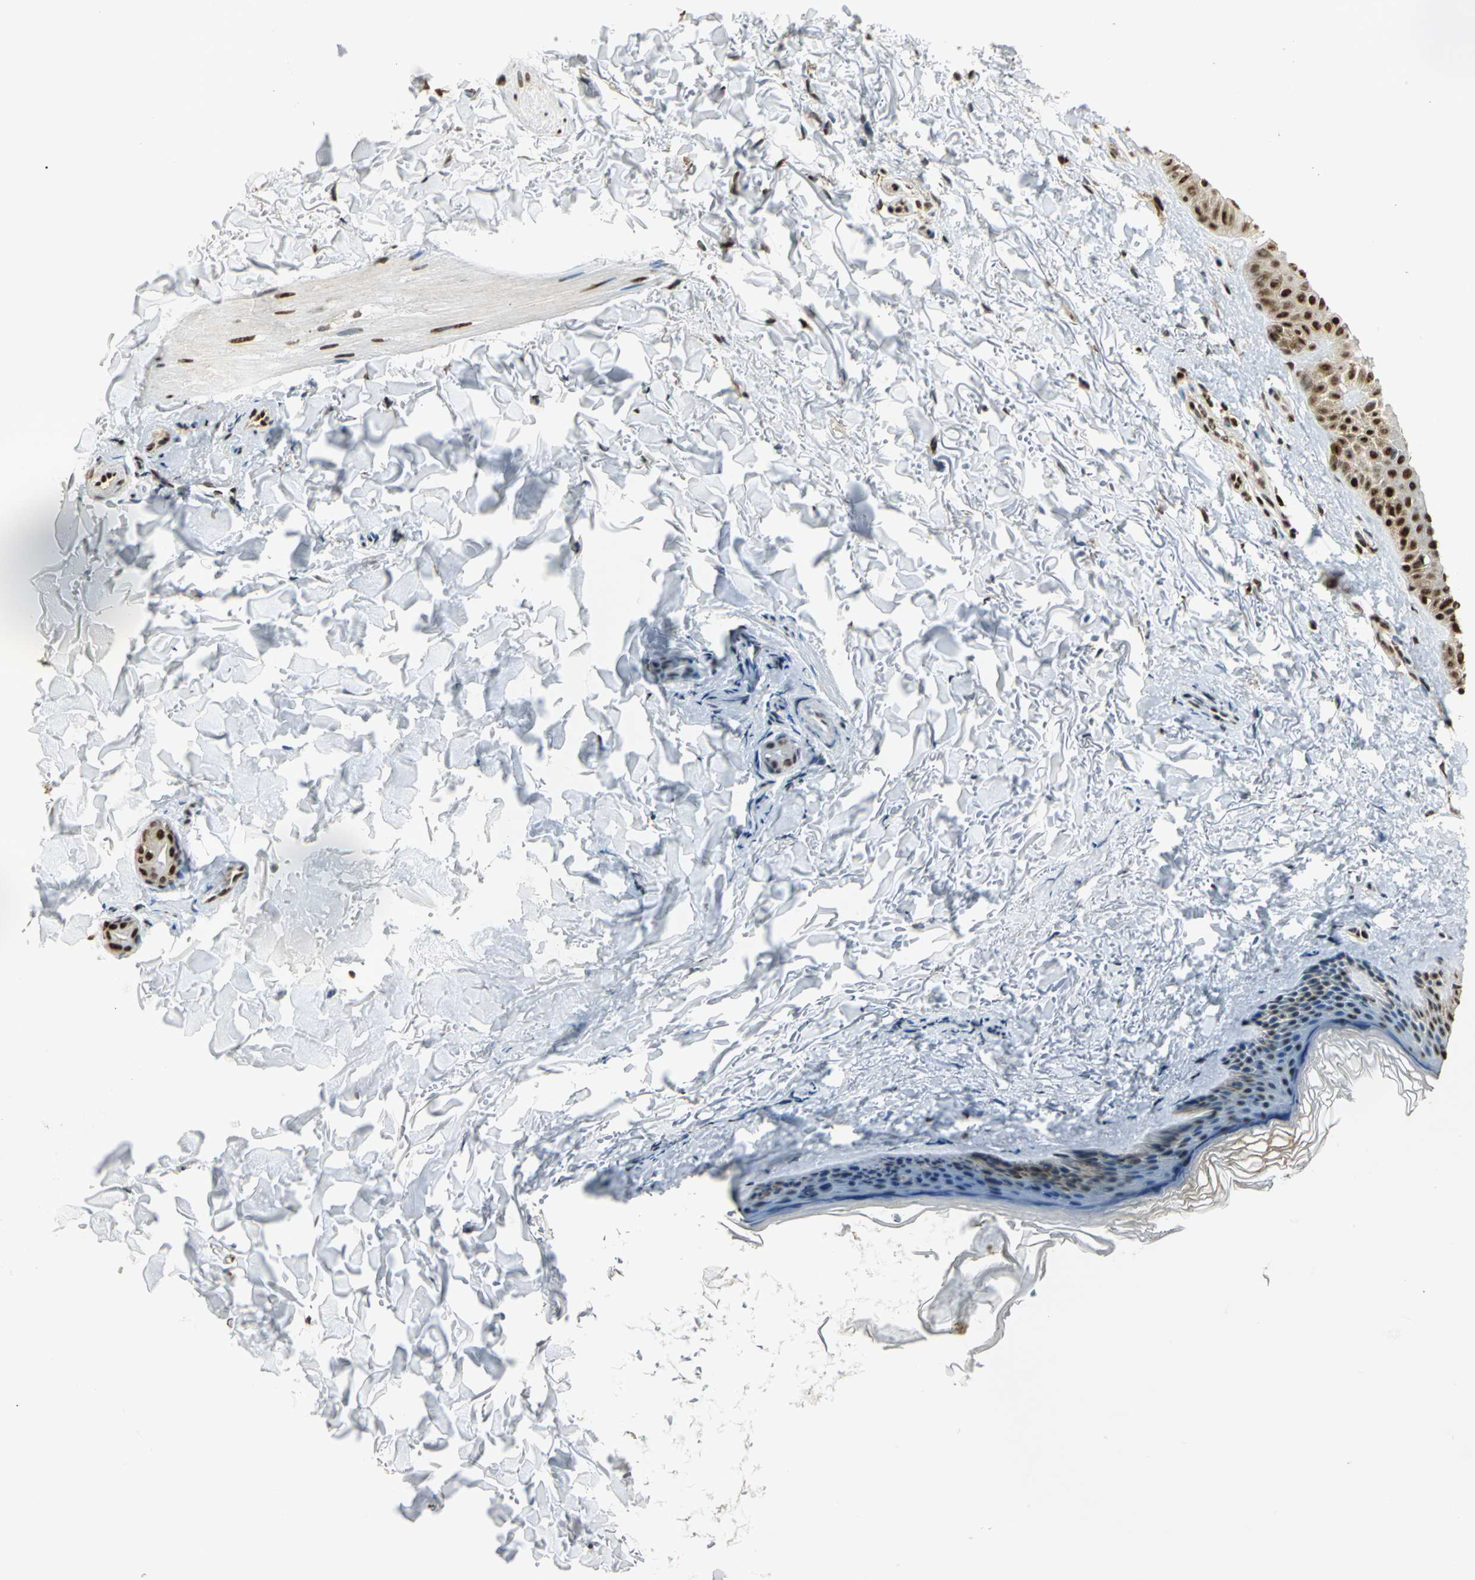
{"staining": {"intensity": "moderate", "quantity": "25%-75%", "location": "nuclear"}, "tissue": "skin", "cell_type": "Fibroblasts", "image_type": "normal", "snomed": [{"axis": "morphology", "description": "Normal tissue, NOS"}, {"axis": "topography", "description": "Skin"}], "caption": "Immunohistochemical staining of normal skin exhibits 25%-75% levels of moderate nuclear protein positivity in about 25%-75% of fibroblasts. (Stains: DAB (3,3'-diaminobenzidine) in brown, nuclei in blue, Microscopy: brightfield microscopy at high magnification).", "gene": "DDX5", "patient": {"sex": "male", "age": 71}}